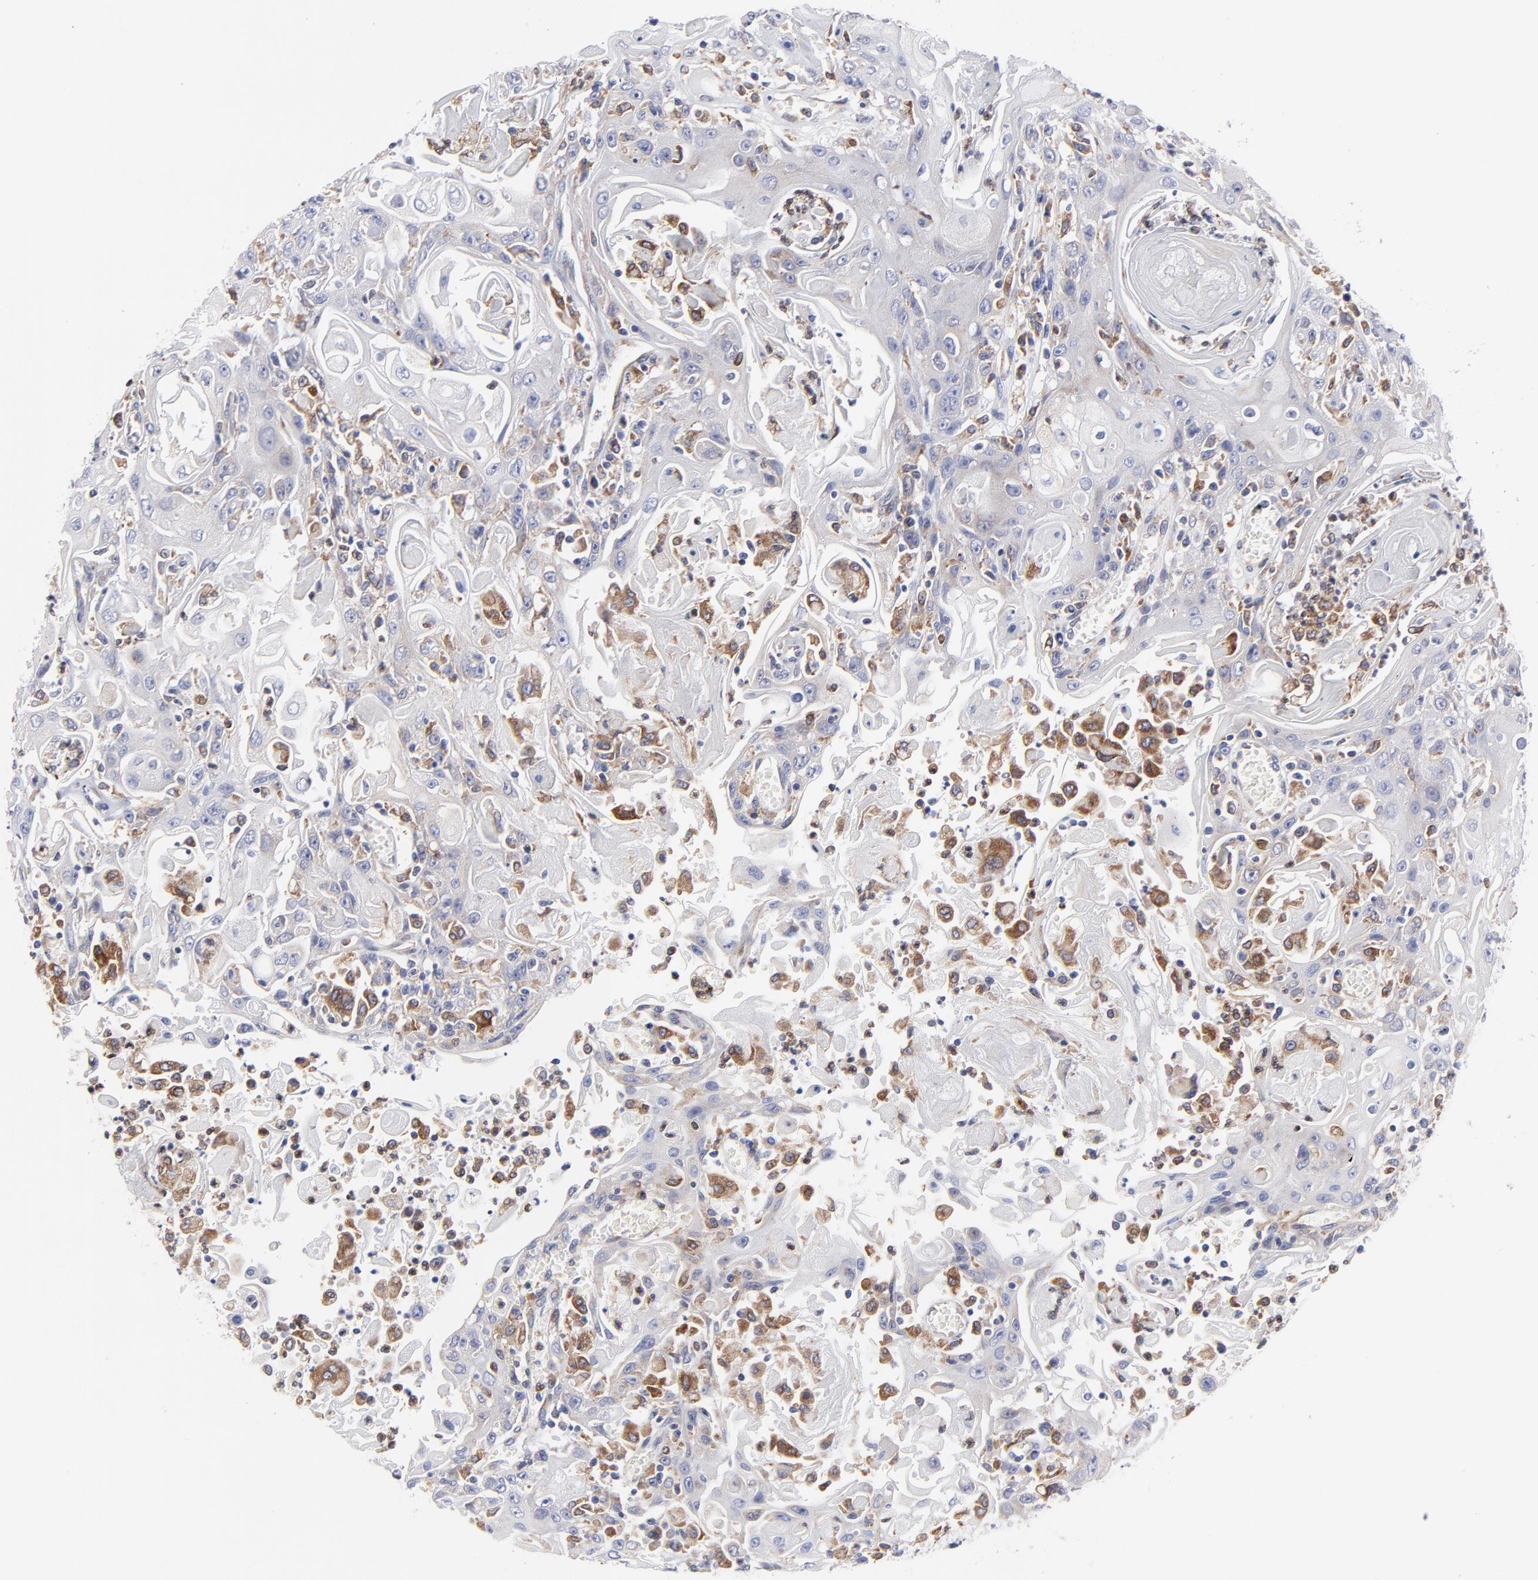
{"staining": {"intensity": "moderate", "quantity": "<25%", "location": "cytoplasmic/membranous"}, "tissue": "head and neck cancer", "cell_type": "Tumor cells", "image_type": "cancer", "snomed": [{"axis": "morphology", "description": "Squamous cell carcinoma, NOS"}, {"axis": "topography", "description": "Oral tissue"}, {"axis": "topography", "description": "Head-Neck"}], "caption": "Immunohistochemistry (IHC) (DAB) staining of human head and neck squamous cell carcinoma reveals moderate cytoplasmic/membranous protein positivity in about <25% of tumor cells.", "gene": "MOSPD2", "patient": {"sex": "female", "age": 76}}